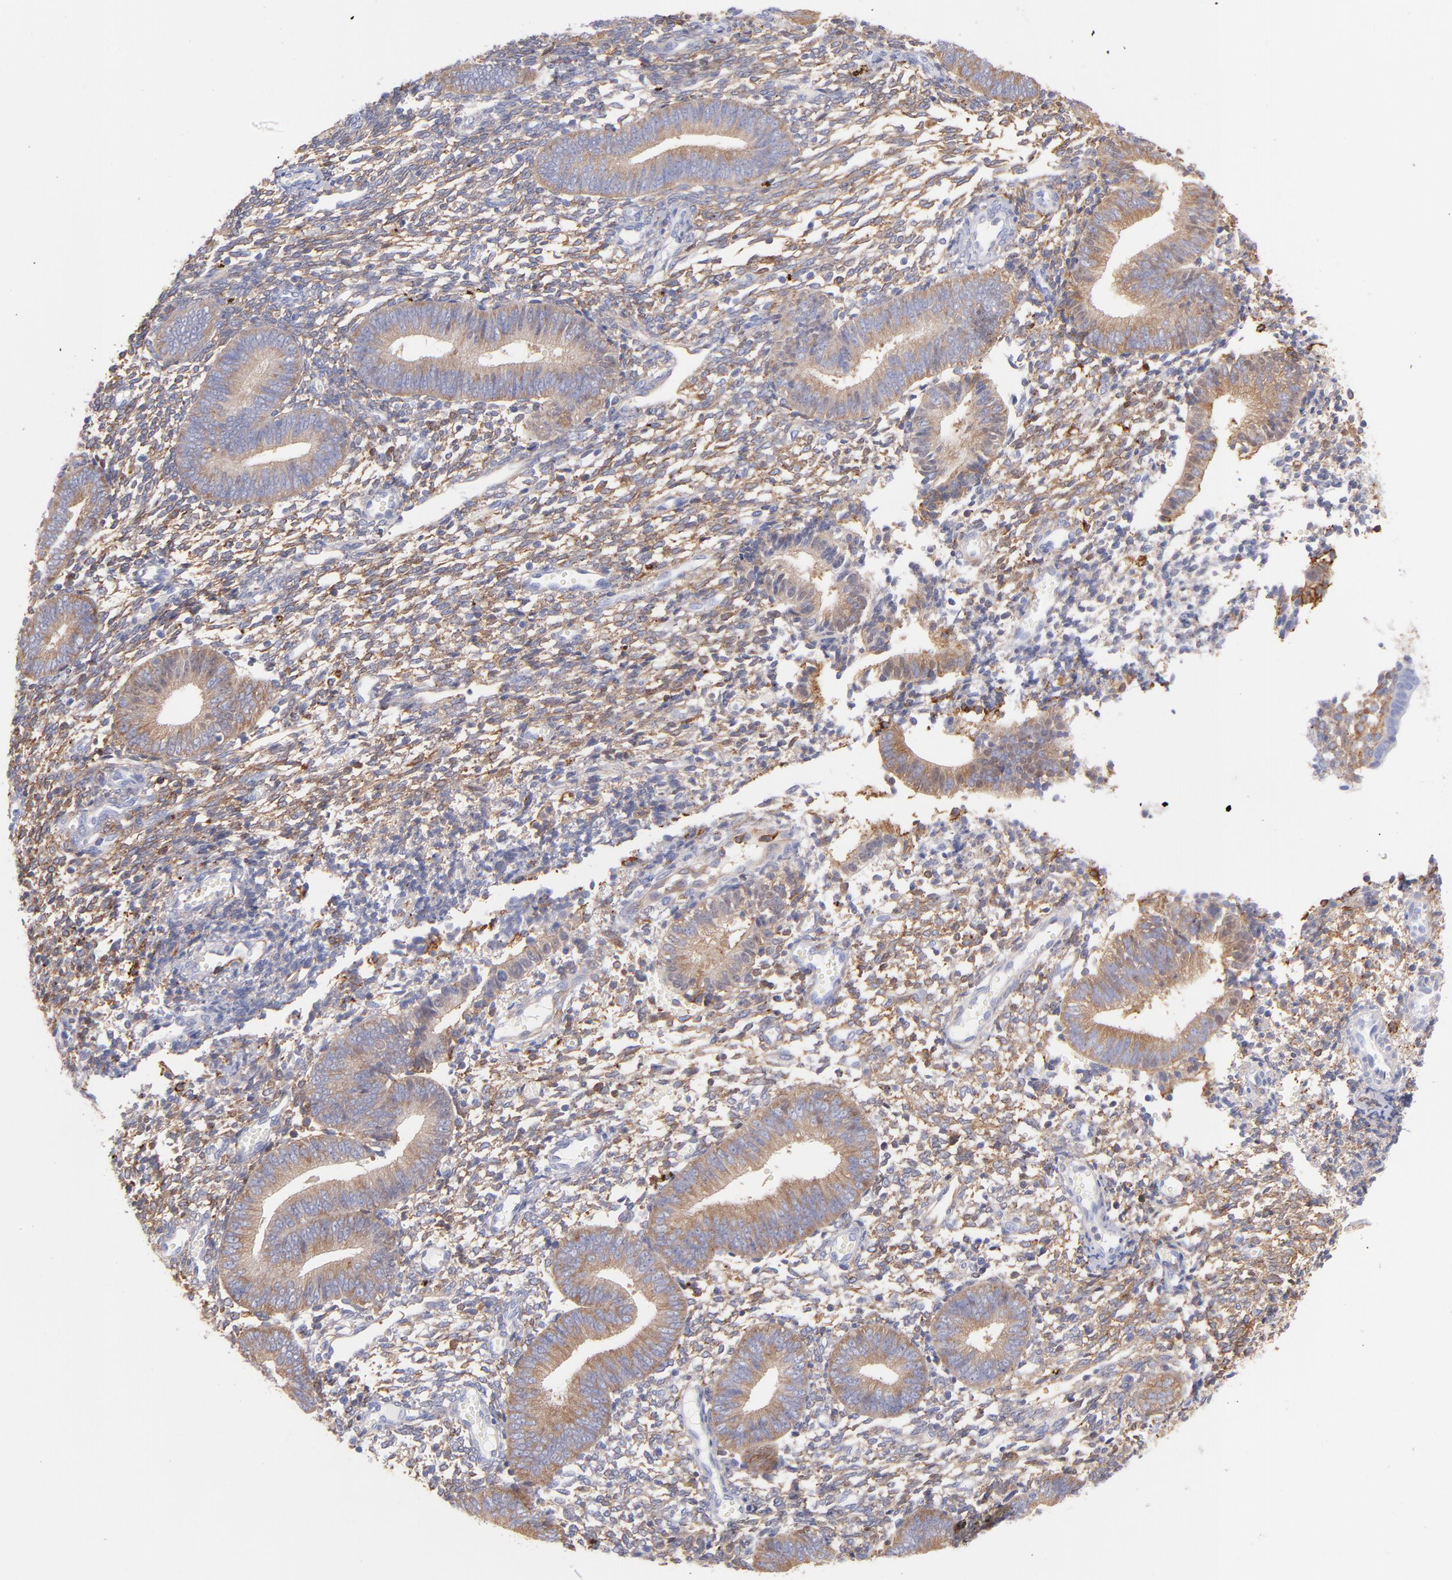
{"staining": {"intensity": "moderate", "quantity": ">75%", "location": "cytoplasmic/membranous"}, "tissue": "endometrium", "cell_type": "Cells in endometrial stroma", "image_type": "normal", "snomed": [{"axis": "morphology", "description": "Normal tissue, NOS"}, {"axis": "topography", "description": "Uterus"}, {"axis": "topography", "description": "Endometrium"}], "caption": "Brown immunohistochemical staining in benign endometrium reveals moderate cytoplasmic/membranous expression in approximately >75% of cells in endometrial stroma.", "gene": "PRKCA", "patient": {"sex": "female", "age": 33}}